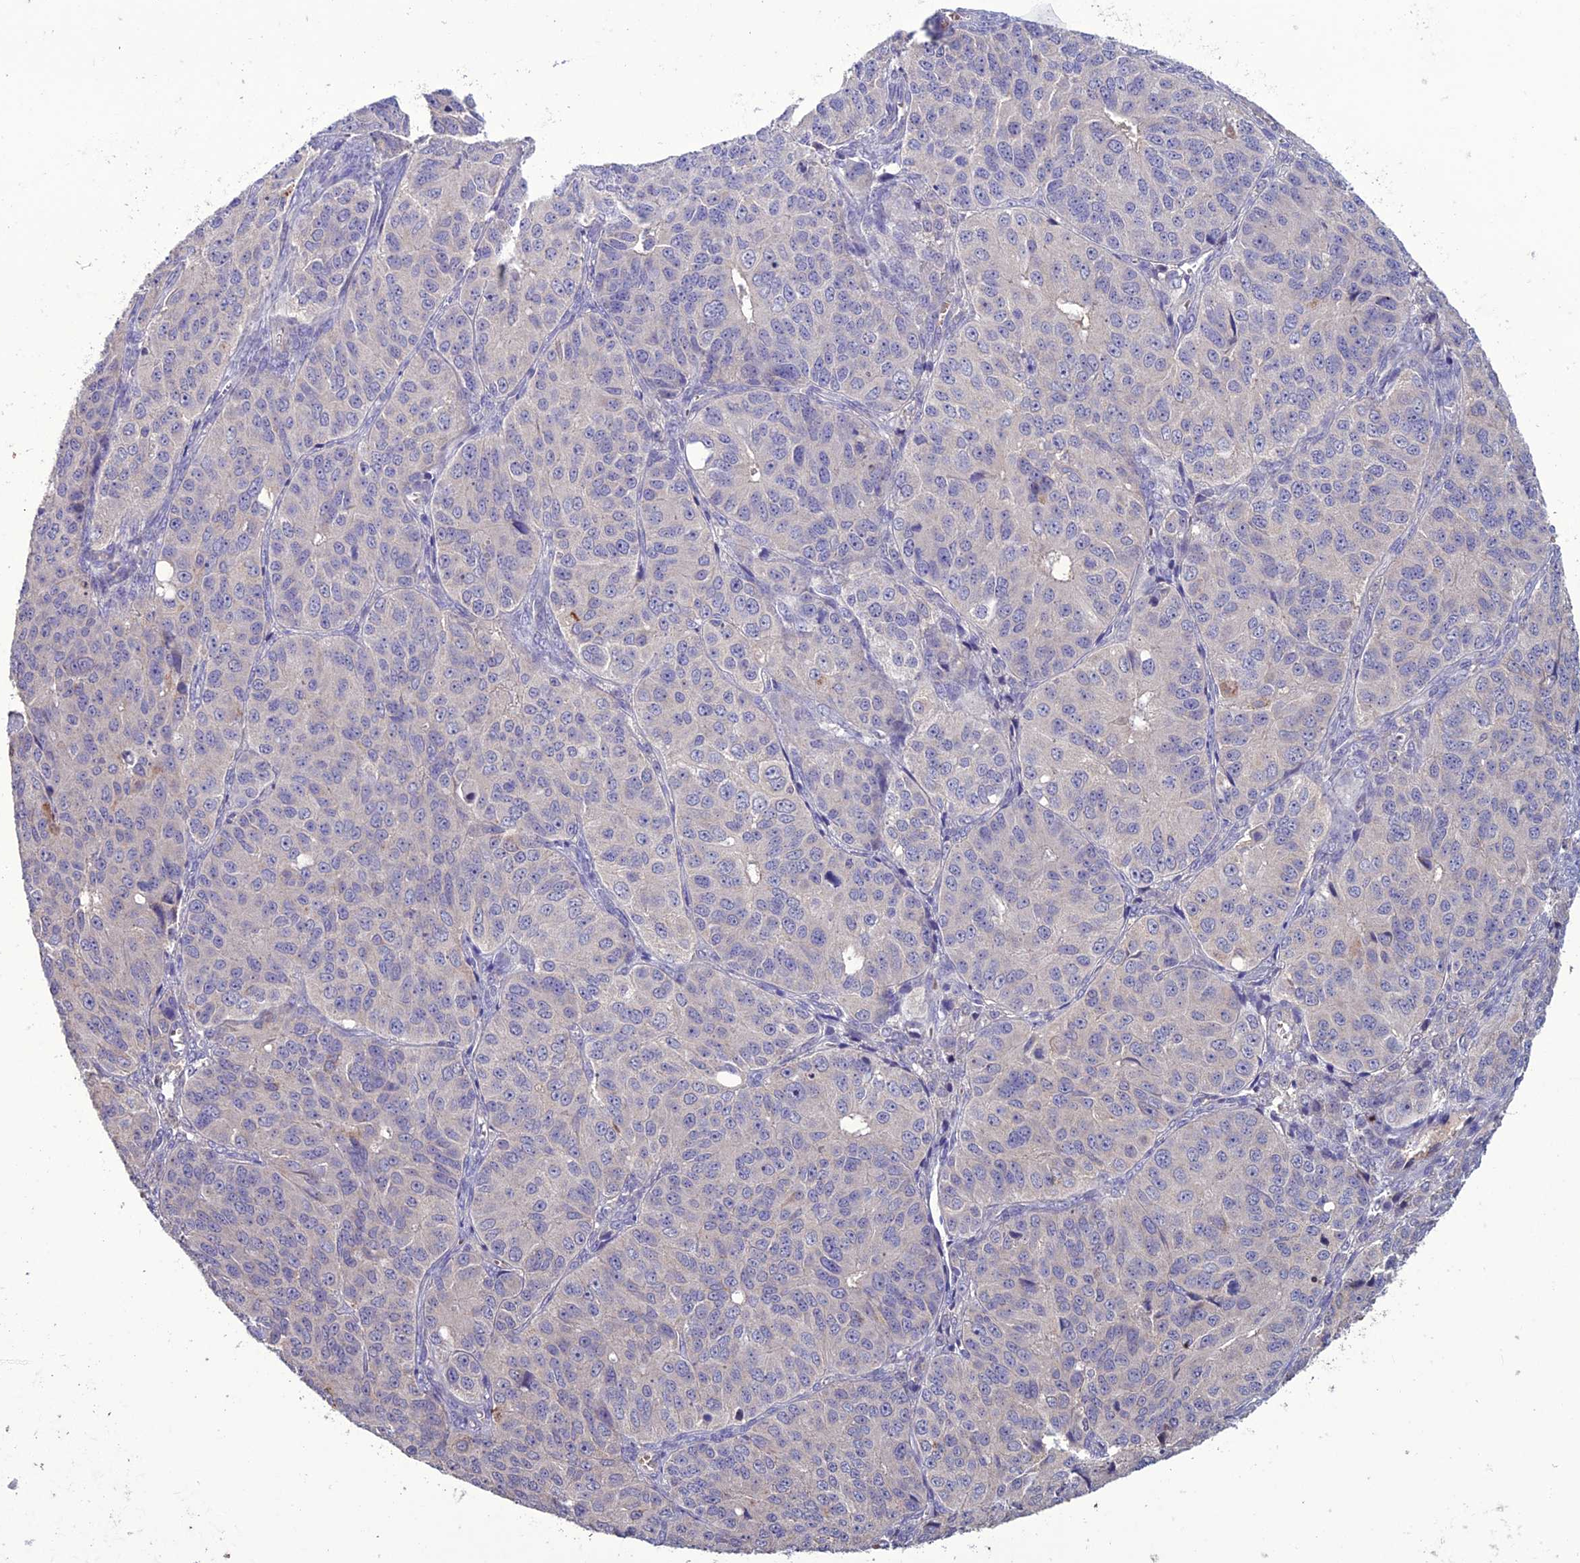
{"staining": {"intensity": "negative", "quantity": "none", "location": "none"}, "tissue": "ovarian cancer", "cell_type": "Tumor cells", "image_type": "cancer", "snomed": [{"axis": "morphology", "description": "Carcinoma, endometroid"}, {"axis": "topography", "description": "Ovary"}], "caption": "Immunohistochemistry (IHC) image of ovarian endometroid carcinoma stained for a protein (brown), which shows no staining in tumor cells. (Stains: DAB (3,3'-diaminobenzidine) immunohistochemistry with hematoxylin counter stain, Microscopy: brightfield microscopy at high magnification).", "gene": "C2orf76", "patient": {"sex": "female", "age": 51}}